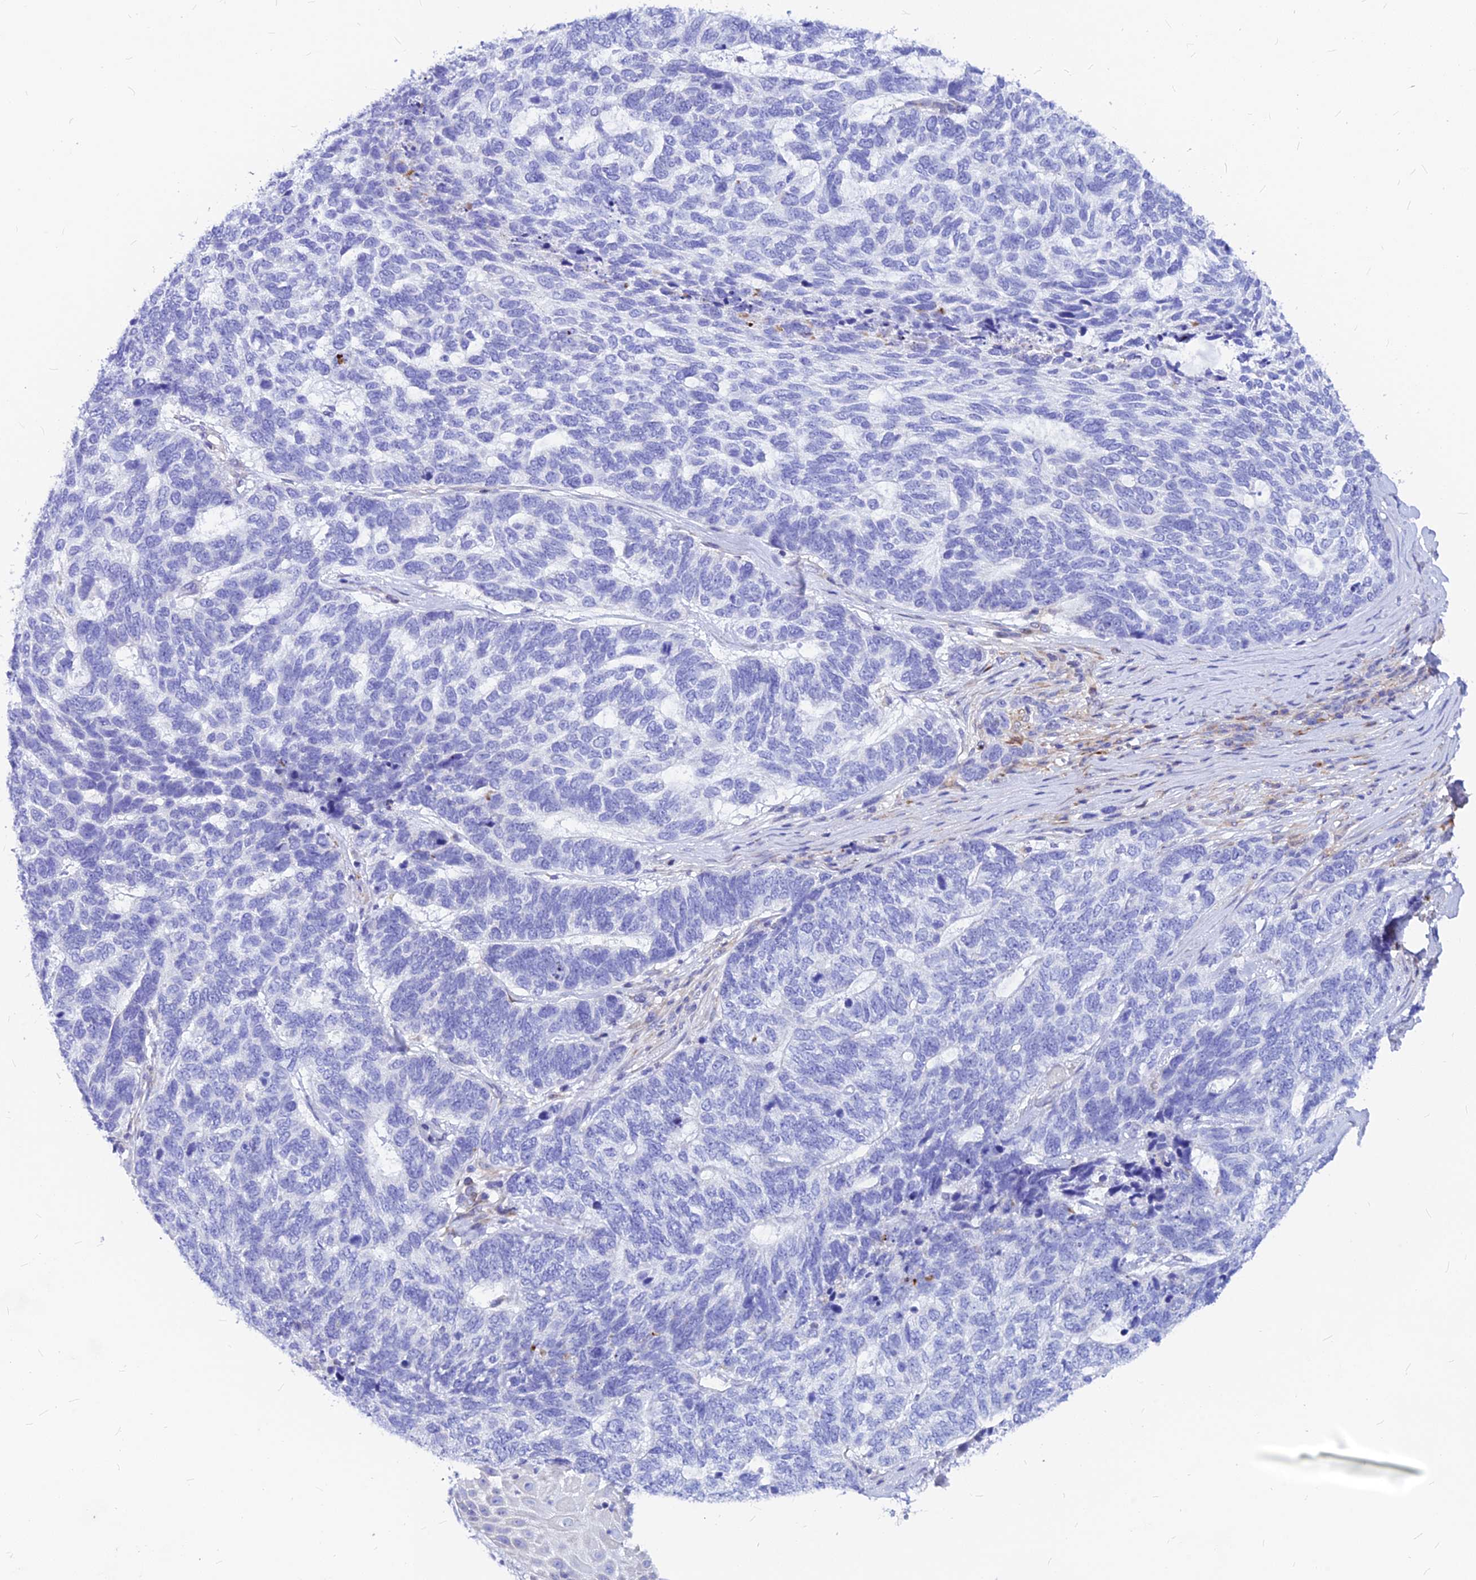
{"staining": {"intensity": "negative", "quantity": "none", "location": "none"}, "tissue": "skin cancer", "cell_type": "Tumor cells", "image_type": "cancer", "snomed": [{"axis": "morphology", "description": "Basal cell carcinoma"}, {"axis": "topography", "description": "Skin"}], "caption": "This is a image of IHC staining of skin basal cell carcinoma, which shows no expression in tumor cells.", "gene": "CNOT6", "patient": {"sex": "female", "age": 65}}